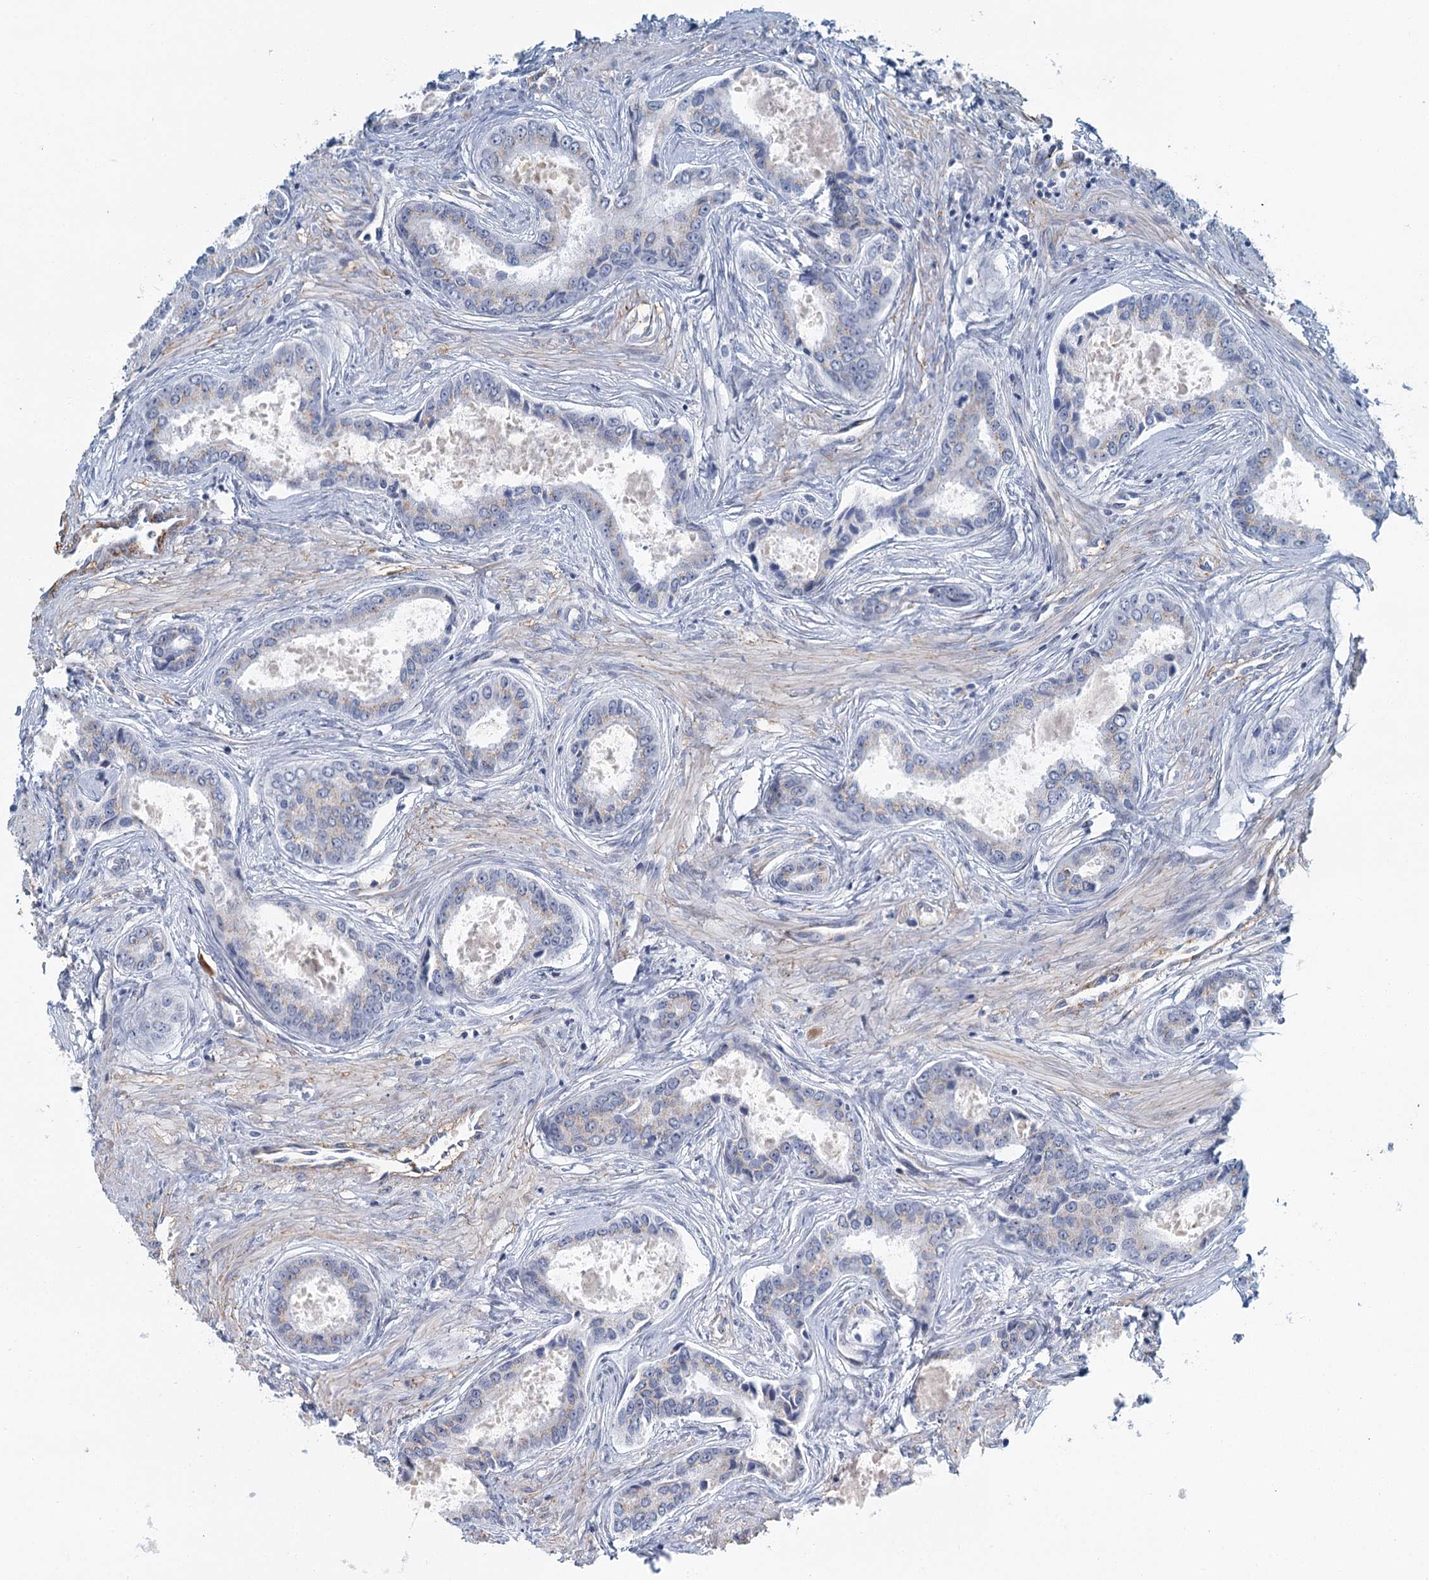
{"staining": {"intensity": "negative", "quantity": "none", "location": "none"}, "tissue": "prostate cancer", "cell_type": "Tumor cells", "image_type": "cancer", "snomed": [{"axis": "morphology", "description": "Adenocarcinoma, Low grade"}, {"axis": "topography", "description": "Prostate"}], "caption": "Immunohistochemistry (IHC) of prostate cancer exhibits no positivity in tumor cells. The staining is performed using DAB brown chromogen with nuclei counter-stained in using hematoxylin.", "gene": "ZNF527", "patient": {"sex": "male", "age": 68}}